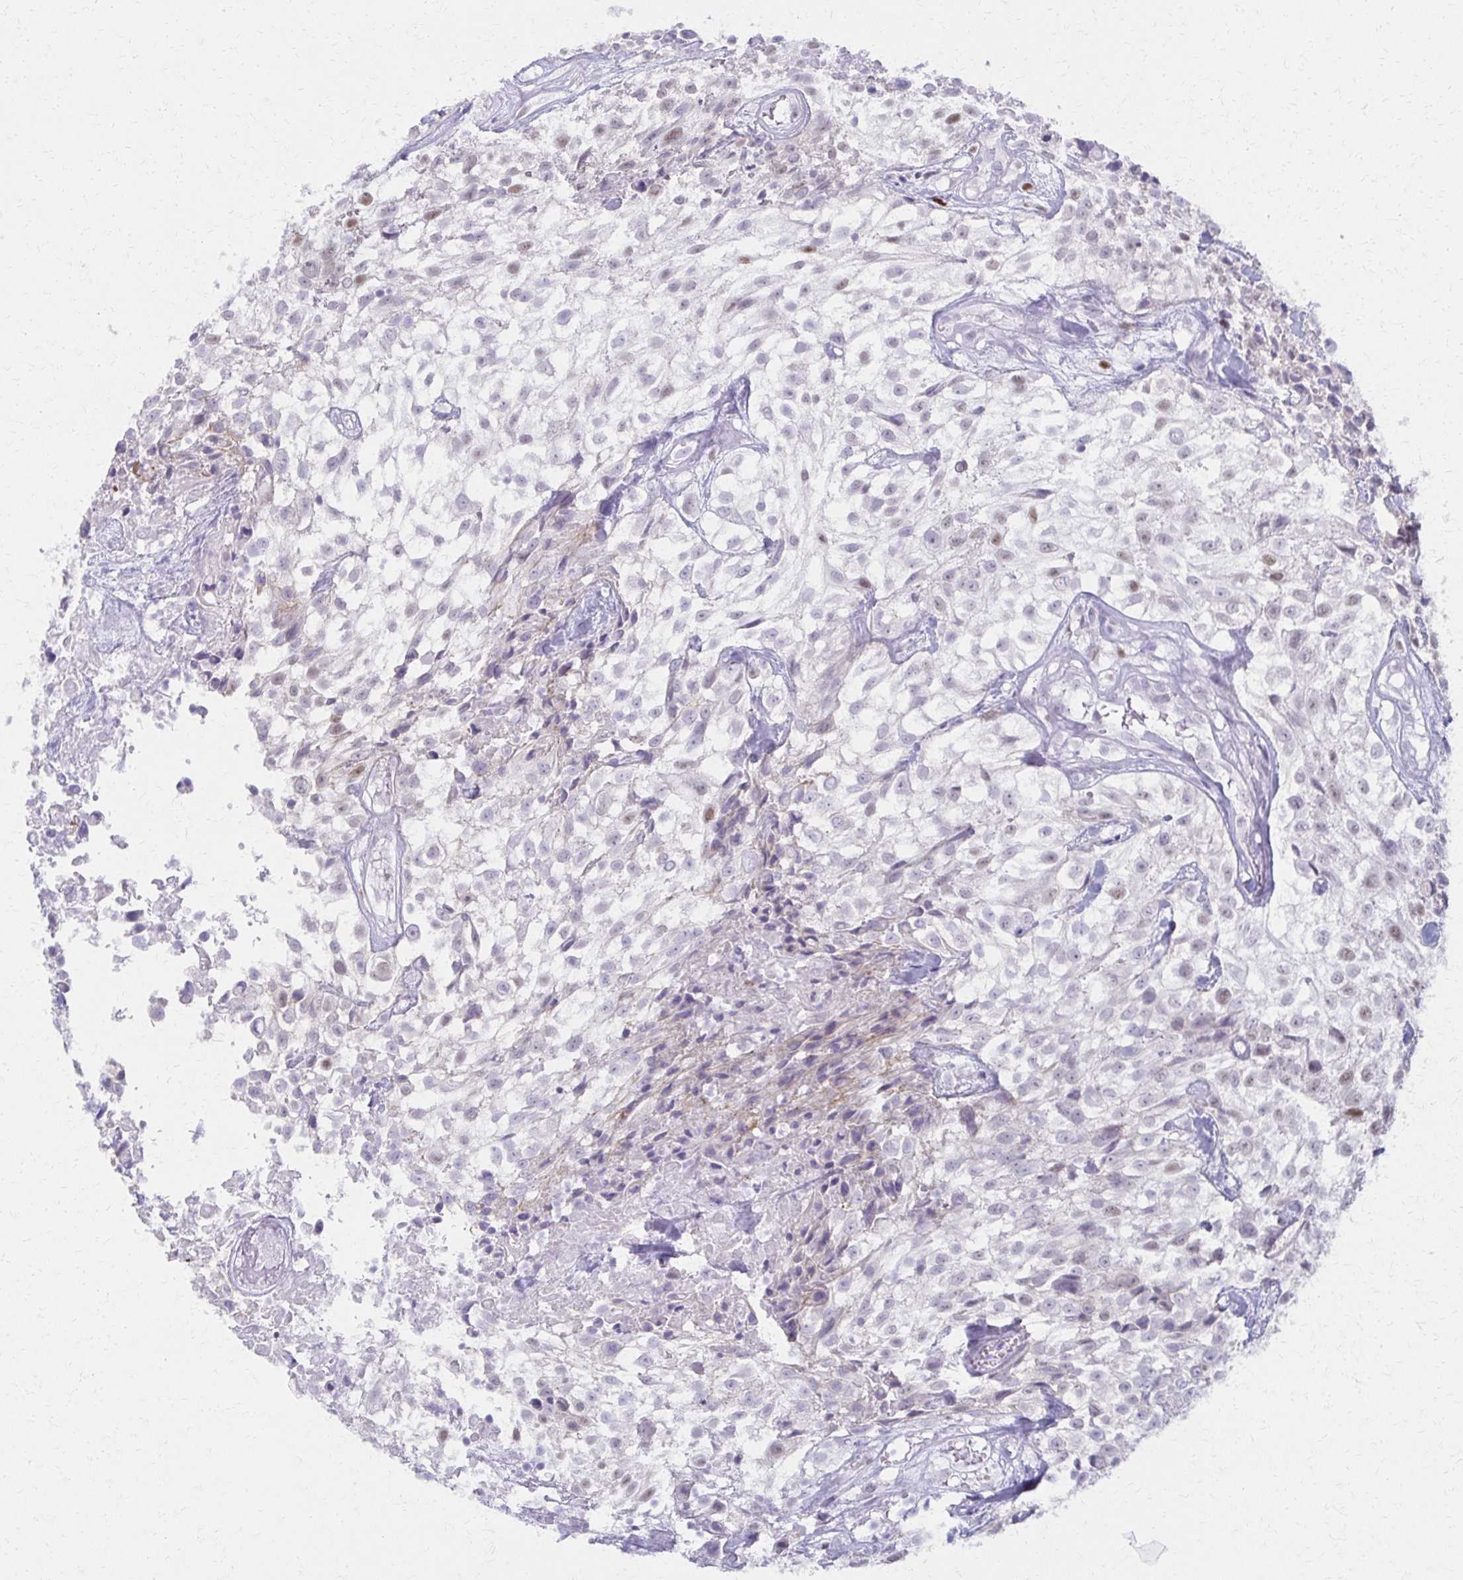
{"staining": {"intensity": "weak", "quantity": "<25%", "location": "nuclear"}, "tissue": "urothelial cancer", "cell_type": "Tumor cells", "image_type": "cancer", "snomed": [{"axis": "morphology", "description": "Urothelial carcinoma, High grade"}, {"axis": "topography", "description": "Urinary bladder"}], "caption": "Tumor cells show no significant protein expression in urothelial cancer.", "gene": "MORC4", "patient": {"sex": "male", "age": 56}}